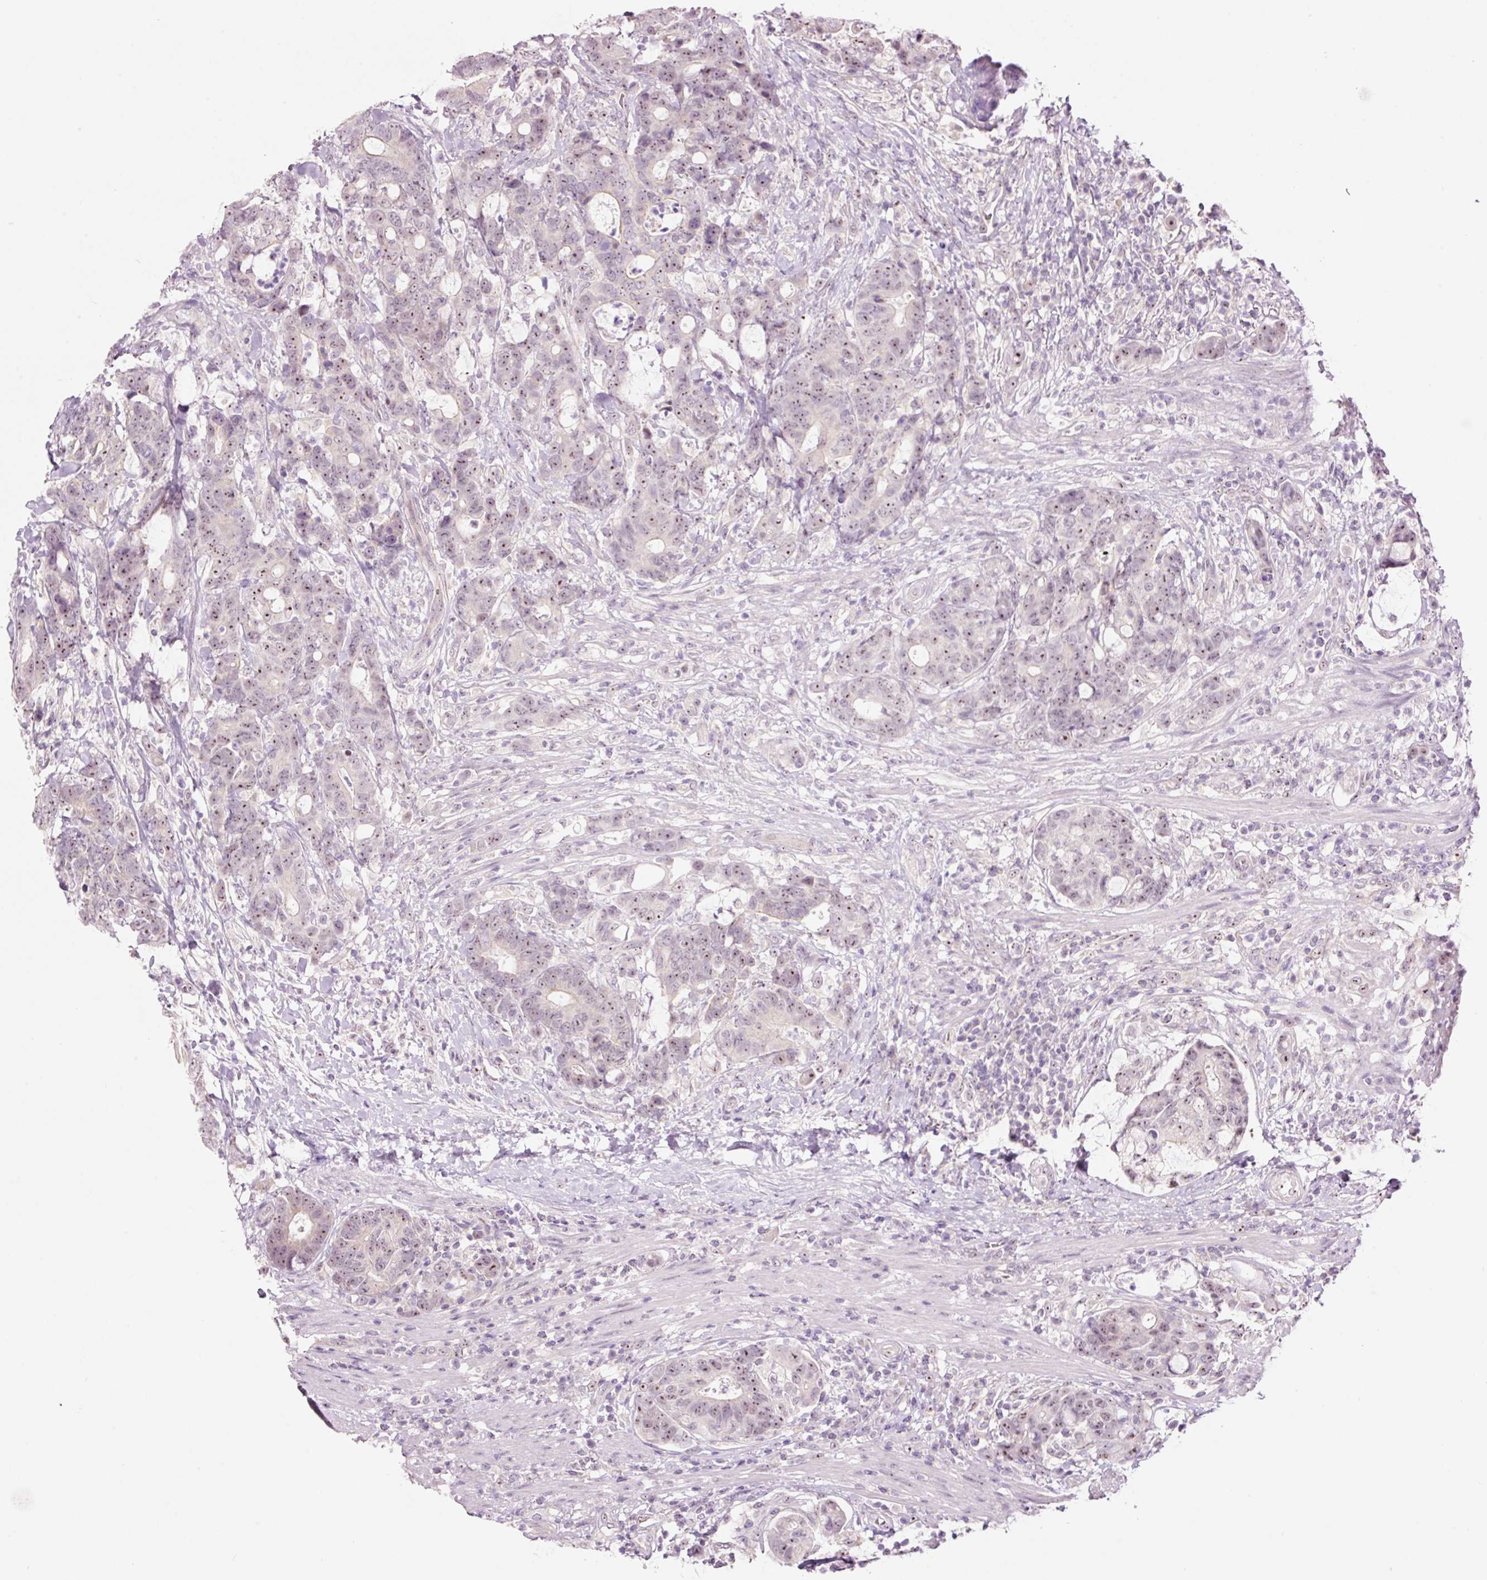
{"staining": {"intensity": "moderate", "quantity": ">75%", "location": "nuclear"}, "tissue": "colorectal cancer", "cell_type": "Tumor cells", "image_type": "cancer", "snomed": [{"axis": "morphology", "description": "Adenocarcinoma, NOS"}, {"axis": "topography", "description": "Colon"}], "caption": "Colorectal adenocarcinoma stained for a protein shows moderate nuclear positivity in tumor cells.", "gene": "GCG", "patient": {"sex": "female", "age": 82}}